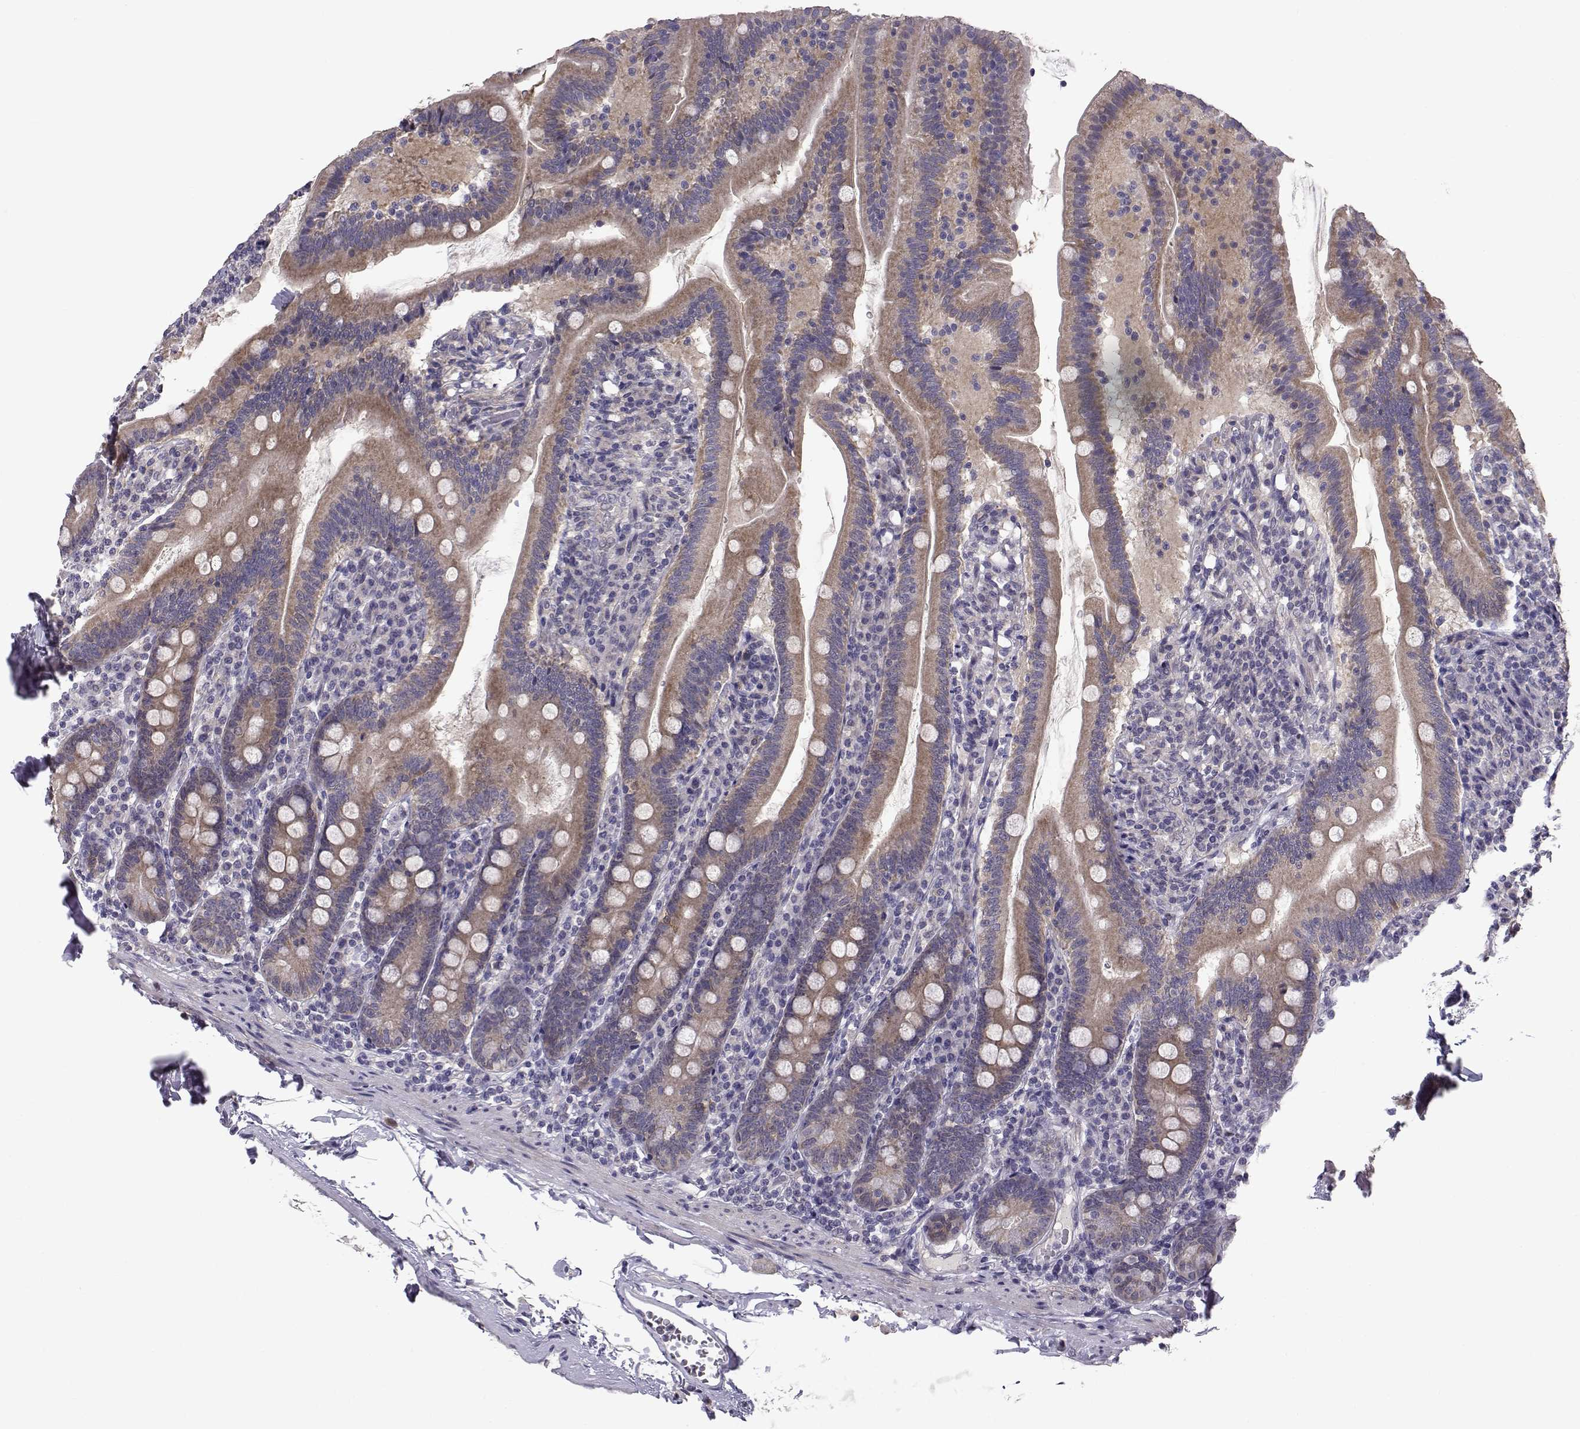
{"staining": {"intensity": "moderate", "quantity": ">75%", "location": "cytoplasmic/membranous"}, "tissue": "duodenum", "cell_type": "Glandular cells", "image_type": "normal", "snomed": [{"axis": "morphology", "description": "Normal tissue, NOS"}, {"axis": "topography", "description": "Duodenum"}], "caption": "Immunohistochemistry (IHC) staining of normal duodenum, which demonstrates medium levels of moderate cytoplasmic/membranous positivity in about >75% of glandular cells indicating moderate cytoplasmic/membranous protein staining. The staining was performed using DAB (brown) for protein detection and nuclei were counterstained in hematoxylin (blue).", "gene": "PEX5L", "patient": {"sex": "female", "age": 67}}